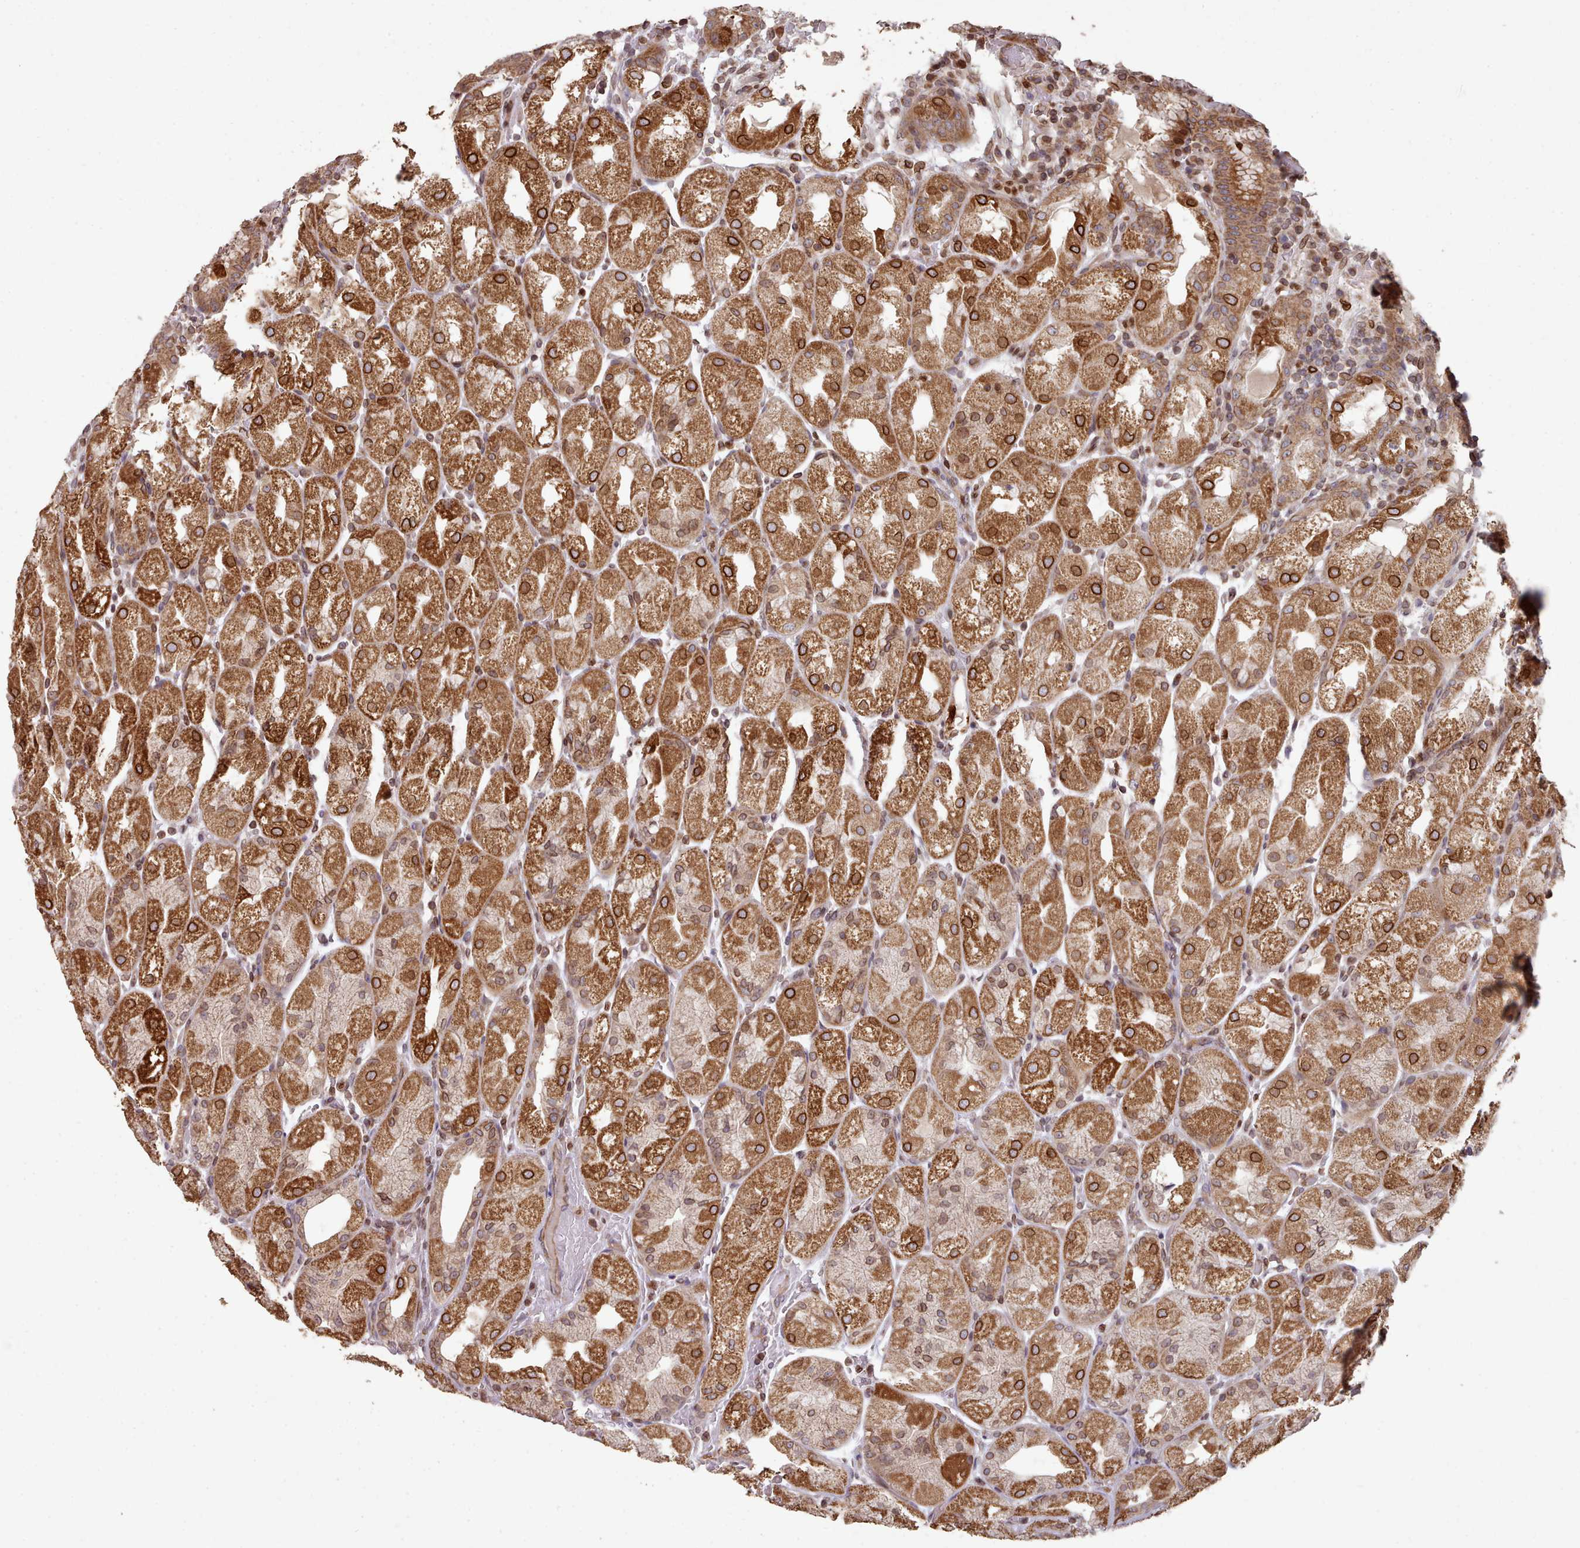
{"staining": {"intensity": "strong", "quantity": "25%-75%", "location": "cytoplasmic/membranous,nuclear"}, "tissue": "stomach", "cell_type": "Glandular cells", "image_type": "normal", "snomed": [{"axis": "morphology", "description": "Normal tissue, NOS"}, {"axis": "topography", "description": "Stomach, upper"}], "caption": "An image of stomach stained for a protein demonstrates strong cytoplasmic/membranous,nuclear brown staining in glandular cells. (Brightfield microscopy of DAB IHC at high magnification).", "gene": "TOR1AIP1", "patient": {"sex": "male", "age": 52}}